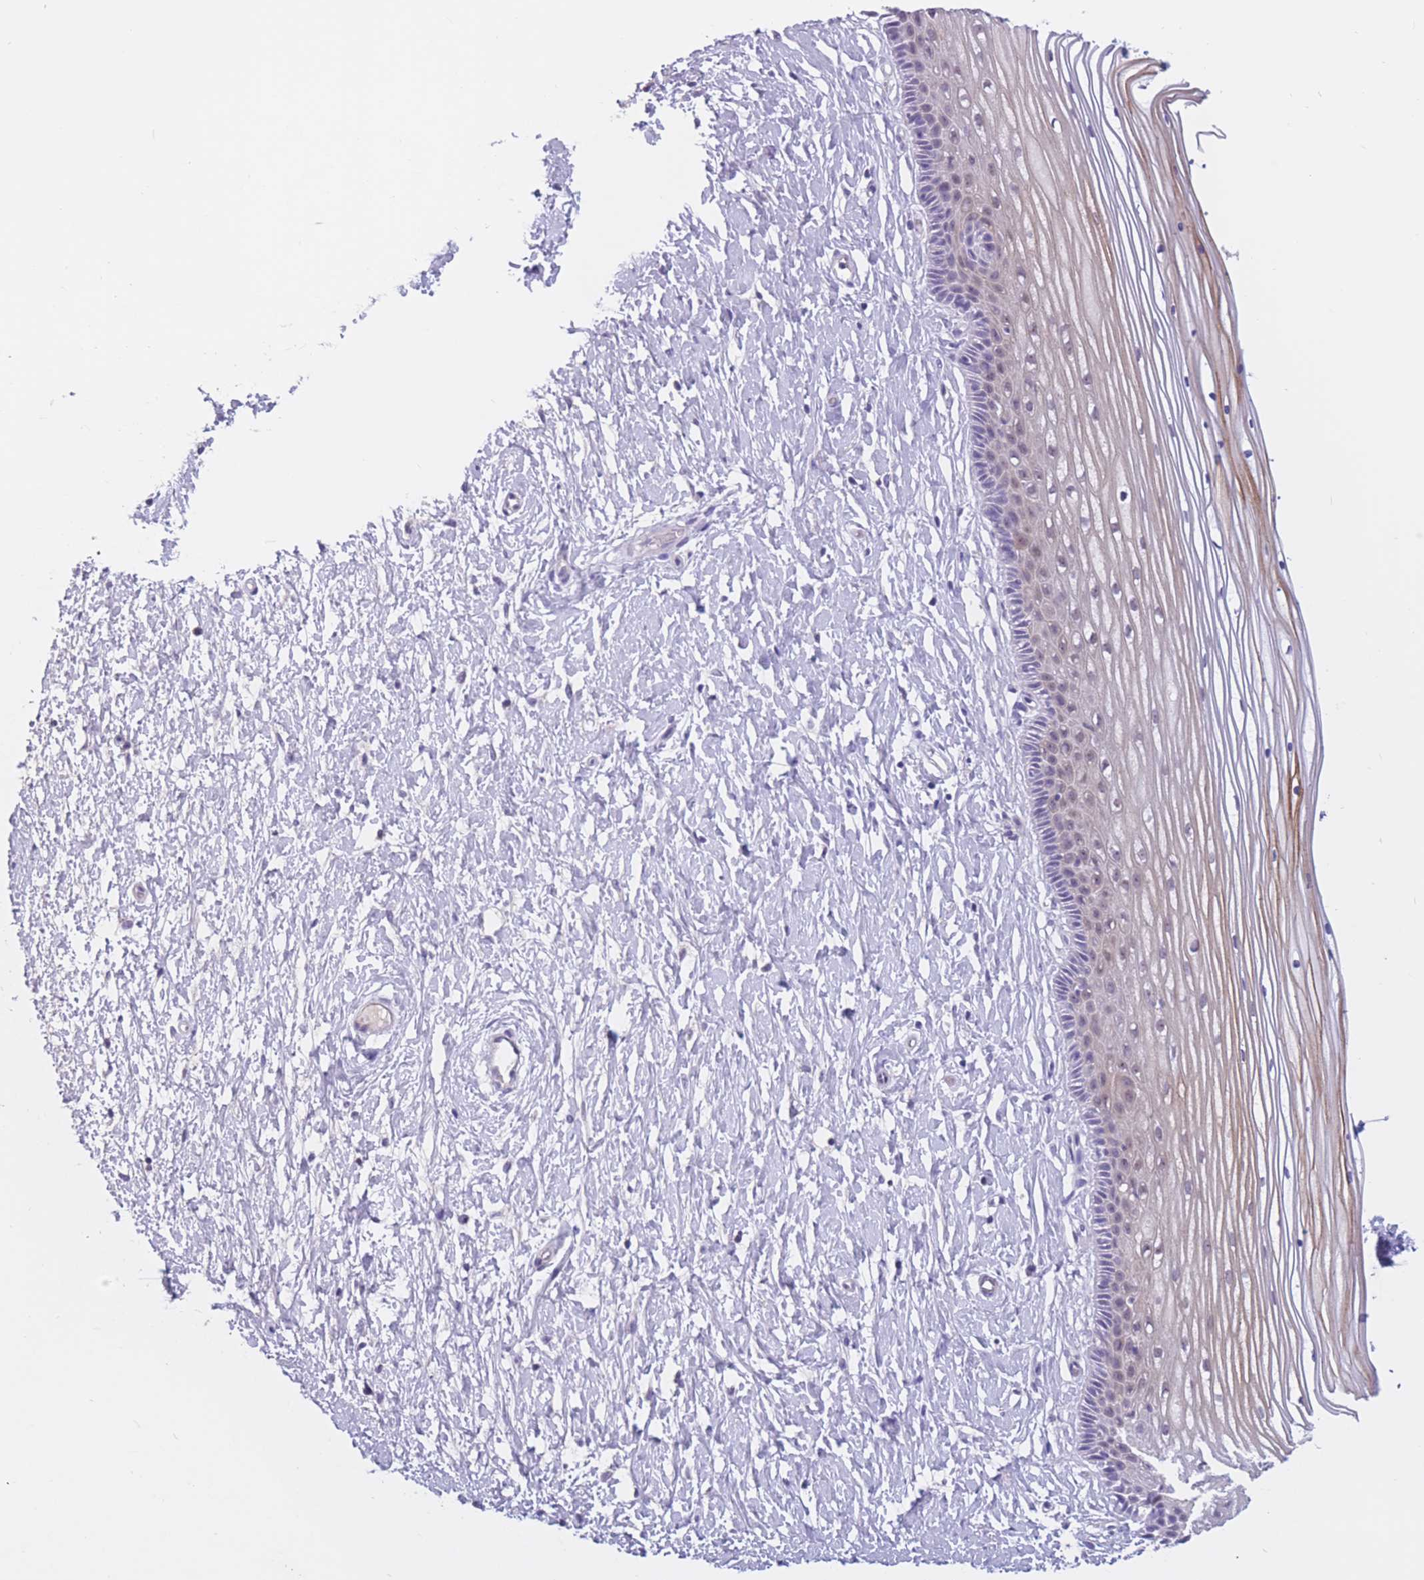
{"staining": {"intensity": "moderate", "quantity": "<25%", "location": "cytoplasmic/membranous,nuclear"}, "tissue": "vagina", "cell_type": "Squamous epithelial cells", "image_type": "normal", "snomed": [{"axis": "morphology", "description": "Normal tissue, NOS"}, {"axis": "topography", "description": "Vagina"}, {"axis": "topography", "description": "Cervix"}], "caption": "Immunohistochemical staining of unremarkable human vagina shows low levels of moderate cytoplasmic/membranous,nuclear expression in about <25% of squamous epithelial cells.", "gene": "BOP1", "patient": {"sex": "female", "age": 40}}